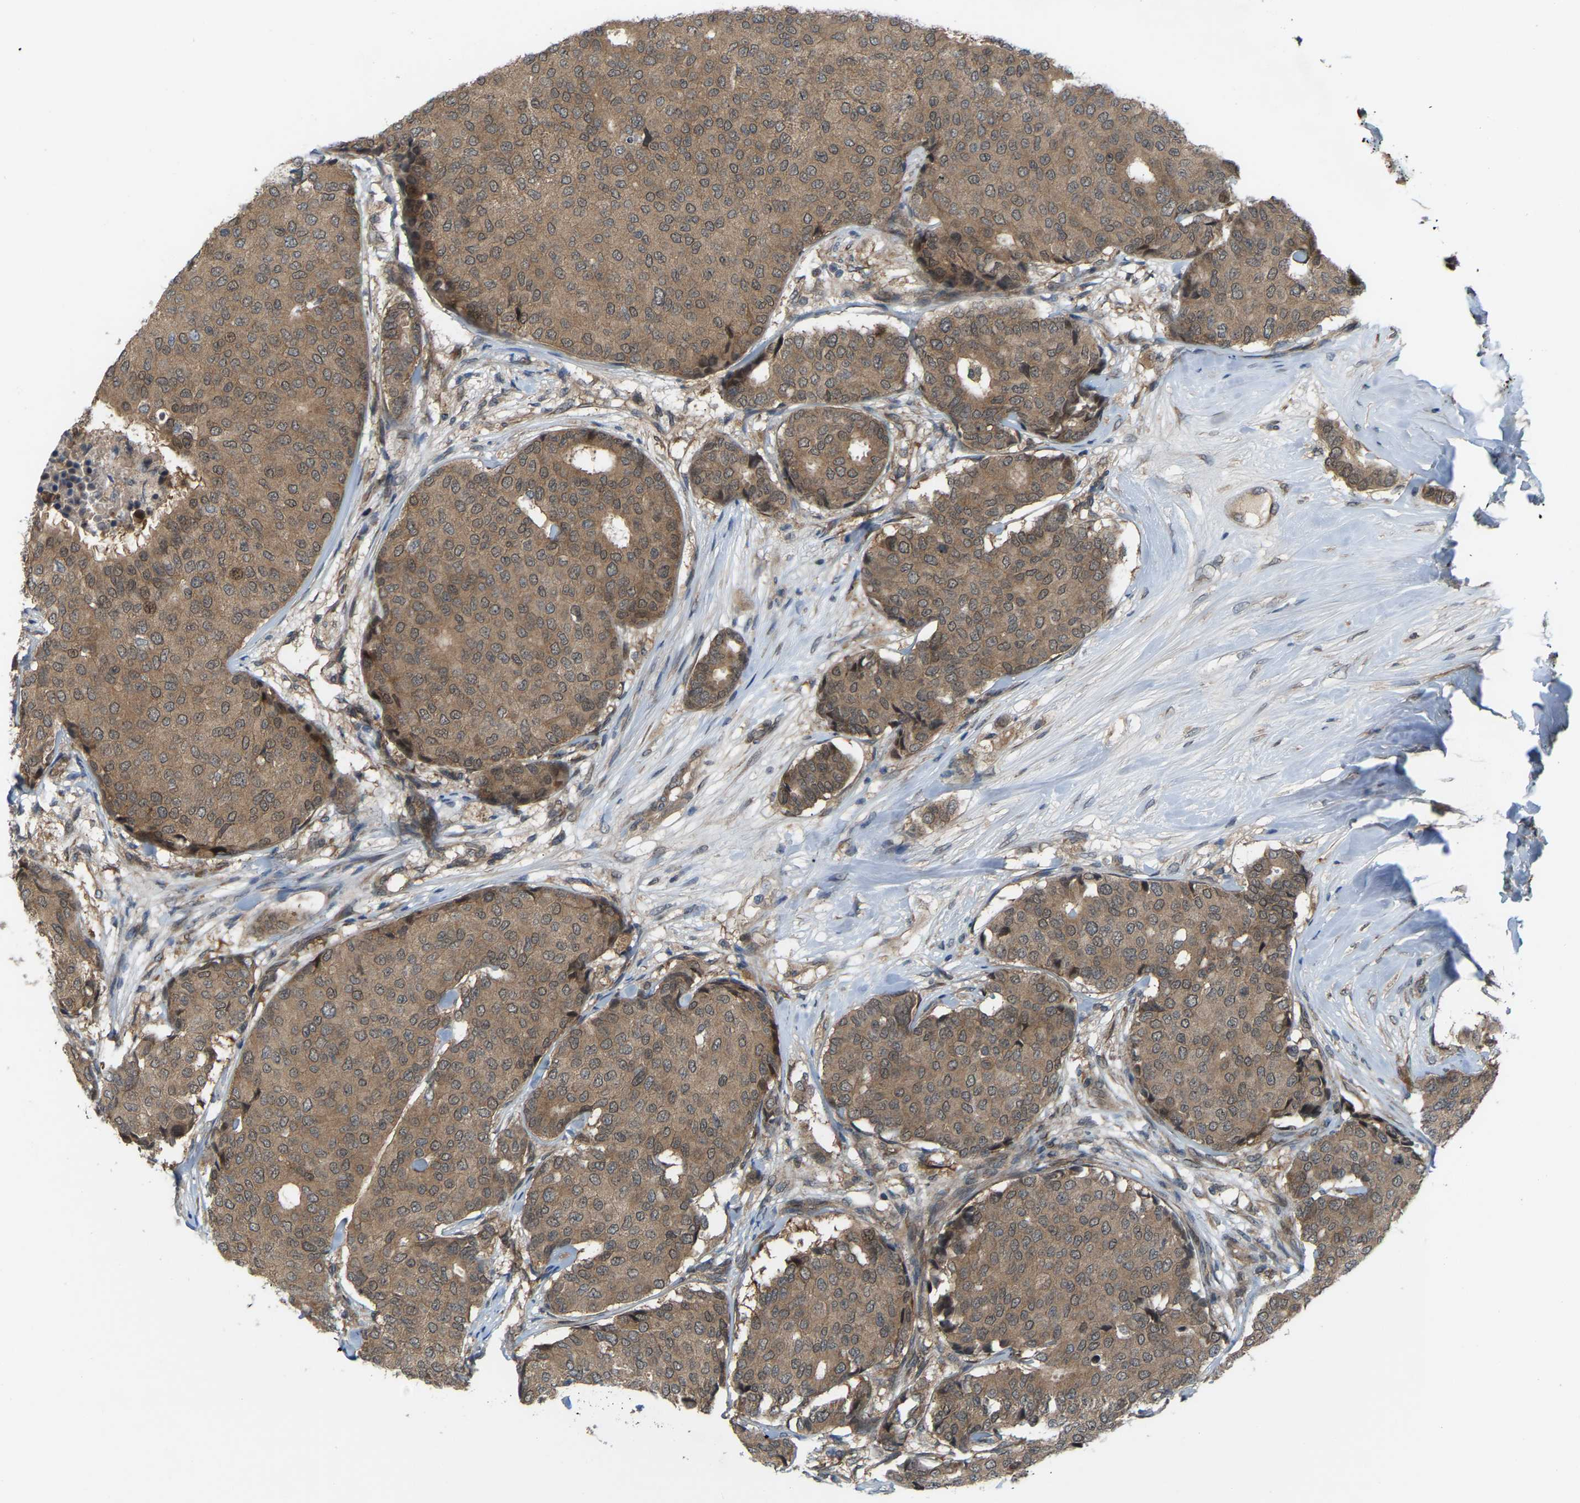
{"staining": {"intensity": "moderate", "quantity": ">75%", "location": "cytoplasmic/membranous"}, "tissue": "breast cancer", "cell_type": "Tumor cells", "image_type": "cancer", "snomed": [{"axis": "morphology", "description": "Duct carcinoma"}, {"axis": "topography", "description": "Breast"}], "caption": "A medium amount of moderate cytoplasmic/membranous positivity is present in approximately >75% of tumor cells in breast cancer (intraductal carcinoma) tissue.", "gene": "CROT", "patient": {"sex": "female", "age": 75}}